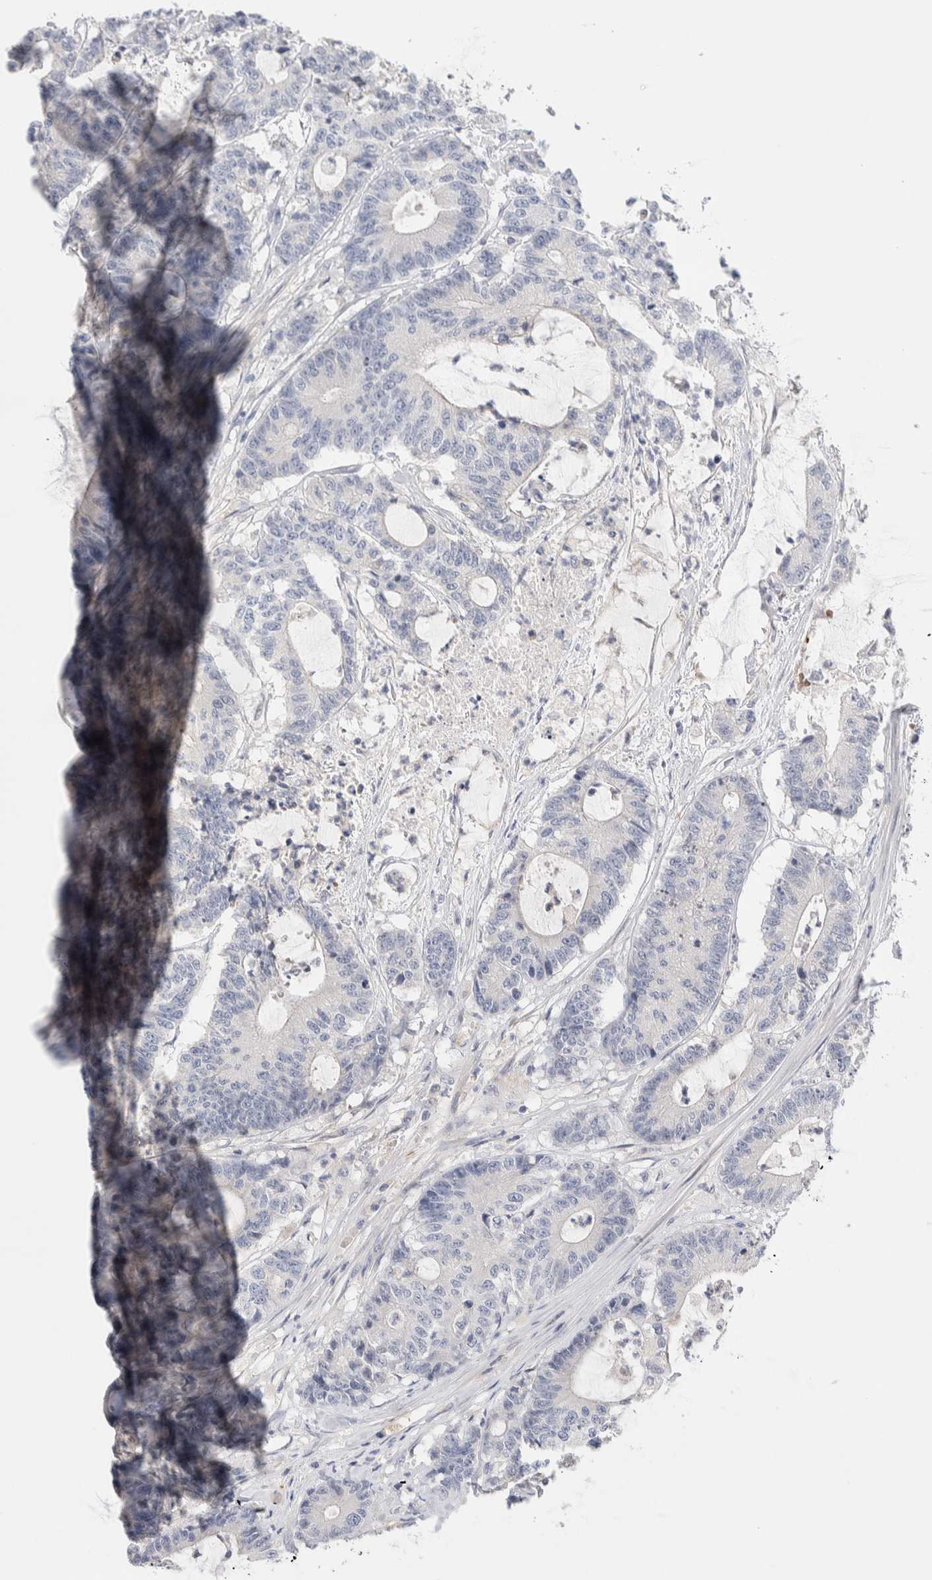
{"staining": {"intensity": "negative", "quantity": "none", "location": "none"}, "tissue": "colorectal cancer", "cell_type": "Tumor cells", "image_type": "cancer", "snomed": [{"axis": "morphology", "description": "Adenocarcinoma, NOS"}, {"axis": "topography", "description": "Colon"}], "caption": "Immunohistochemistry (IHC) photomicrograph of human colorectal cancer (adenocarcinoma) stained for a protein (brown), which shows no staining in tumor cells.", "gene": "DNAJB6", "patient": {"sex": "female", "age": 84}}